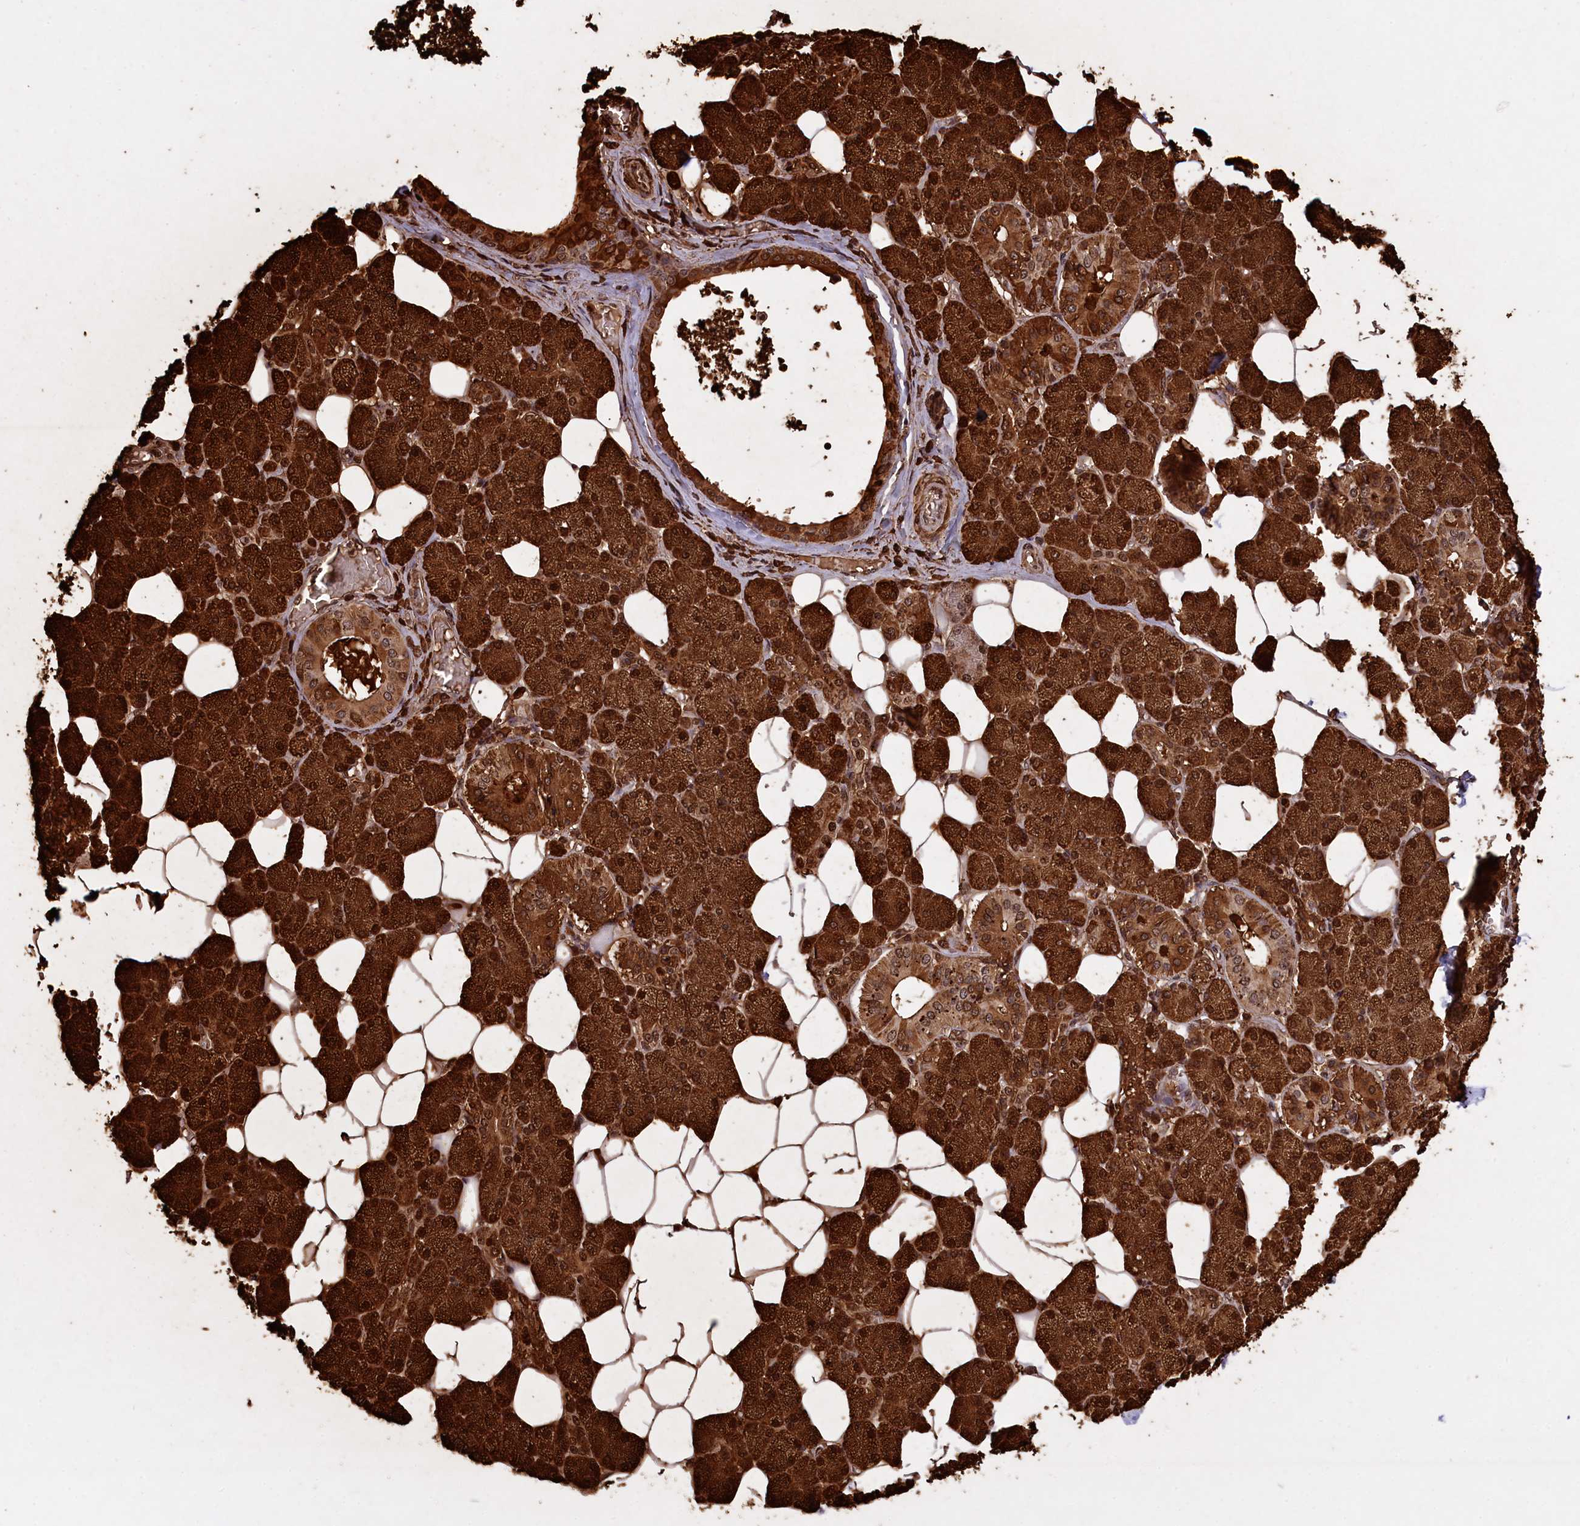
{"staining": {"intensity": "strong", "quantity": ">75%", "location": "cytoplasmic/membranous"}, "tissue": "salivary gland", "cell_type": "Glandular cells", "image_type": "normal", "snomed": [{"axis": "morphology", "description": "Normal tissue, NOS"}, {"axis": "topography", "description": "Salivary gland"}], "caption": "The micrograph reveals staining of unremarkable salivary gland, revealing strong cytoplasmic/membranous protein expression (brown color) within glandular cells. Using DAB (brown) and hematoxylin (blue) stains, captured at high magnification using brightfield microscopy.", "gene": "DNAJB9", "patient": {"sex": "female", "age": 33}}